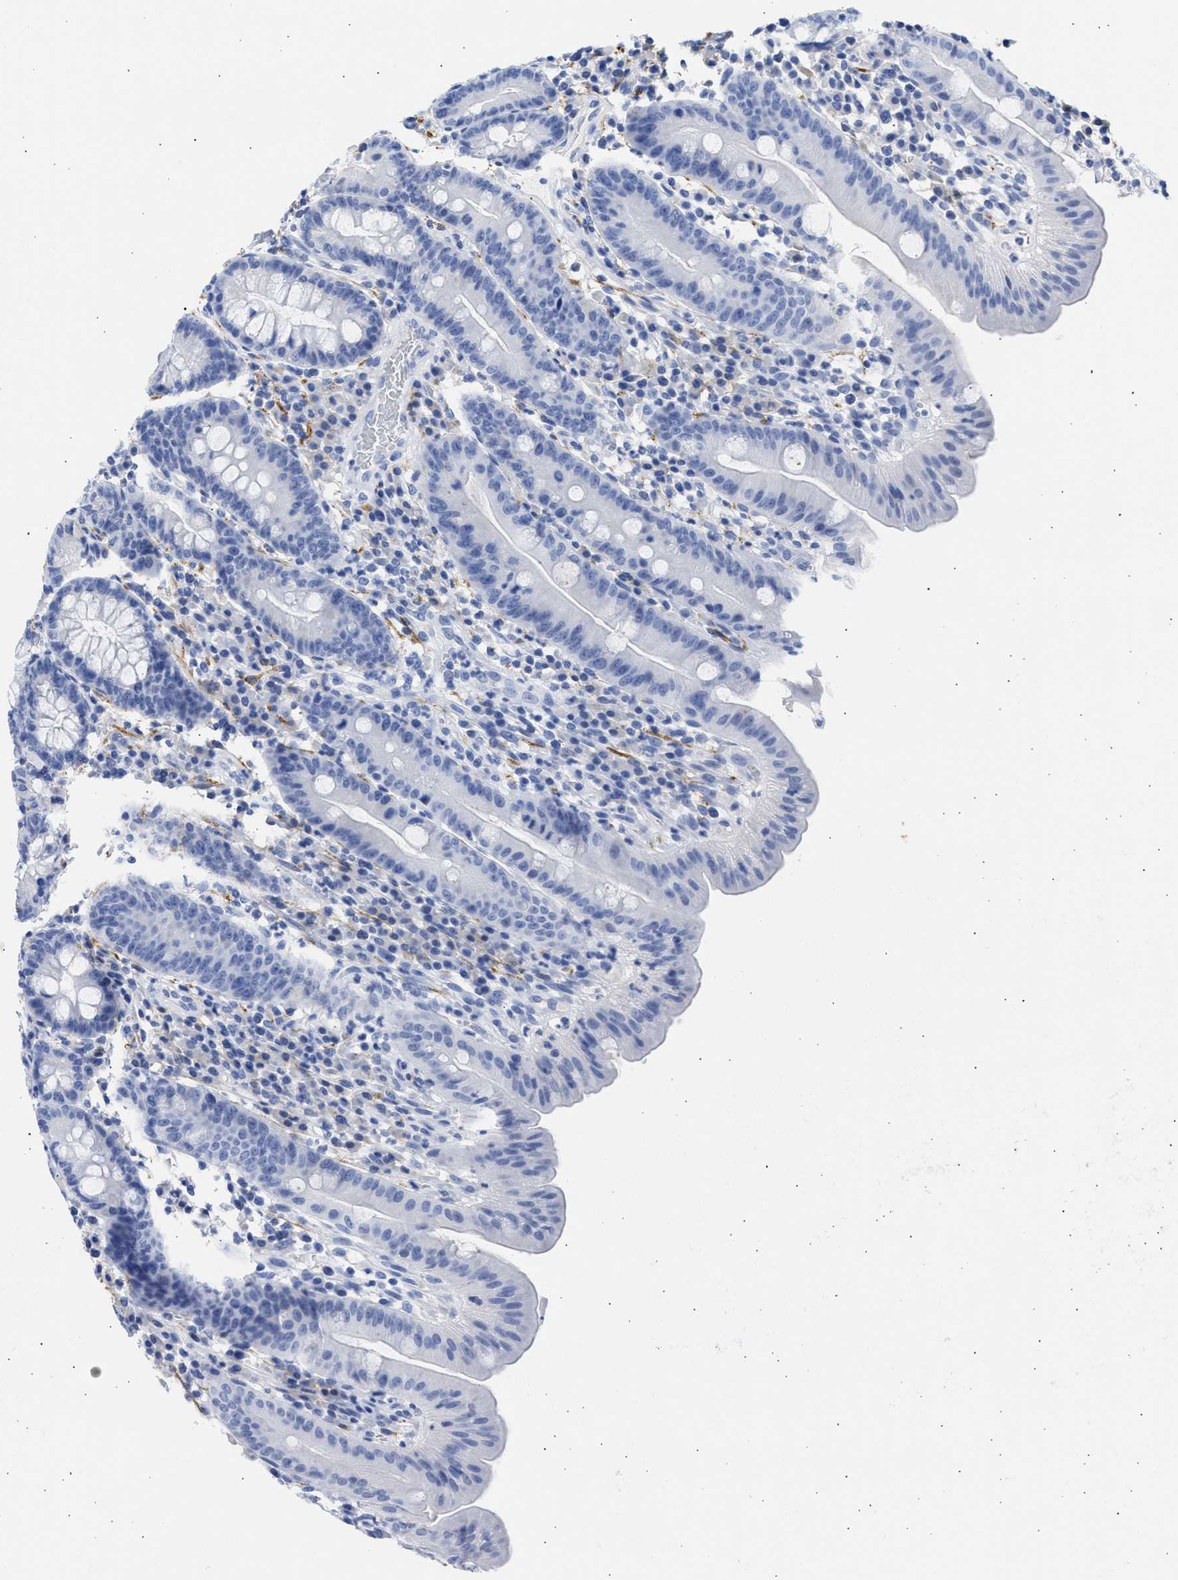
{"staining": {"intensity": "negative", "quantity": "none", "location": "none"}, "tissue": "duodenum", "cell_type": "Glandular cells", "image_type": "normal", "snomed": [{"axis": "morphology", "description": "Normal tissue, NOS"}, {"axis": "topography", "description": "Duodenum"}], "caption": "DAB (3,3'-diaminobenzidine) immunohistochemical staining of normal human duodenum exhibits no significant positivity in glandular cells.", "gene": "NCAM1", "patient": {"sex": "male", "age": 50}}